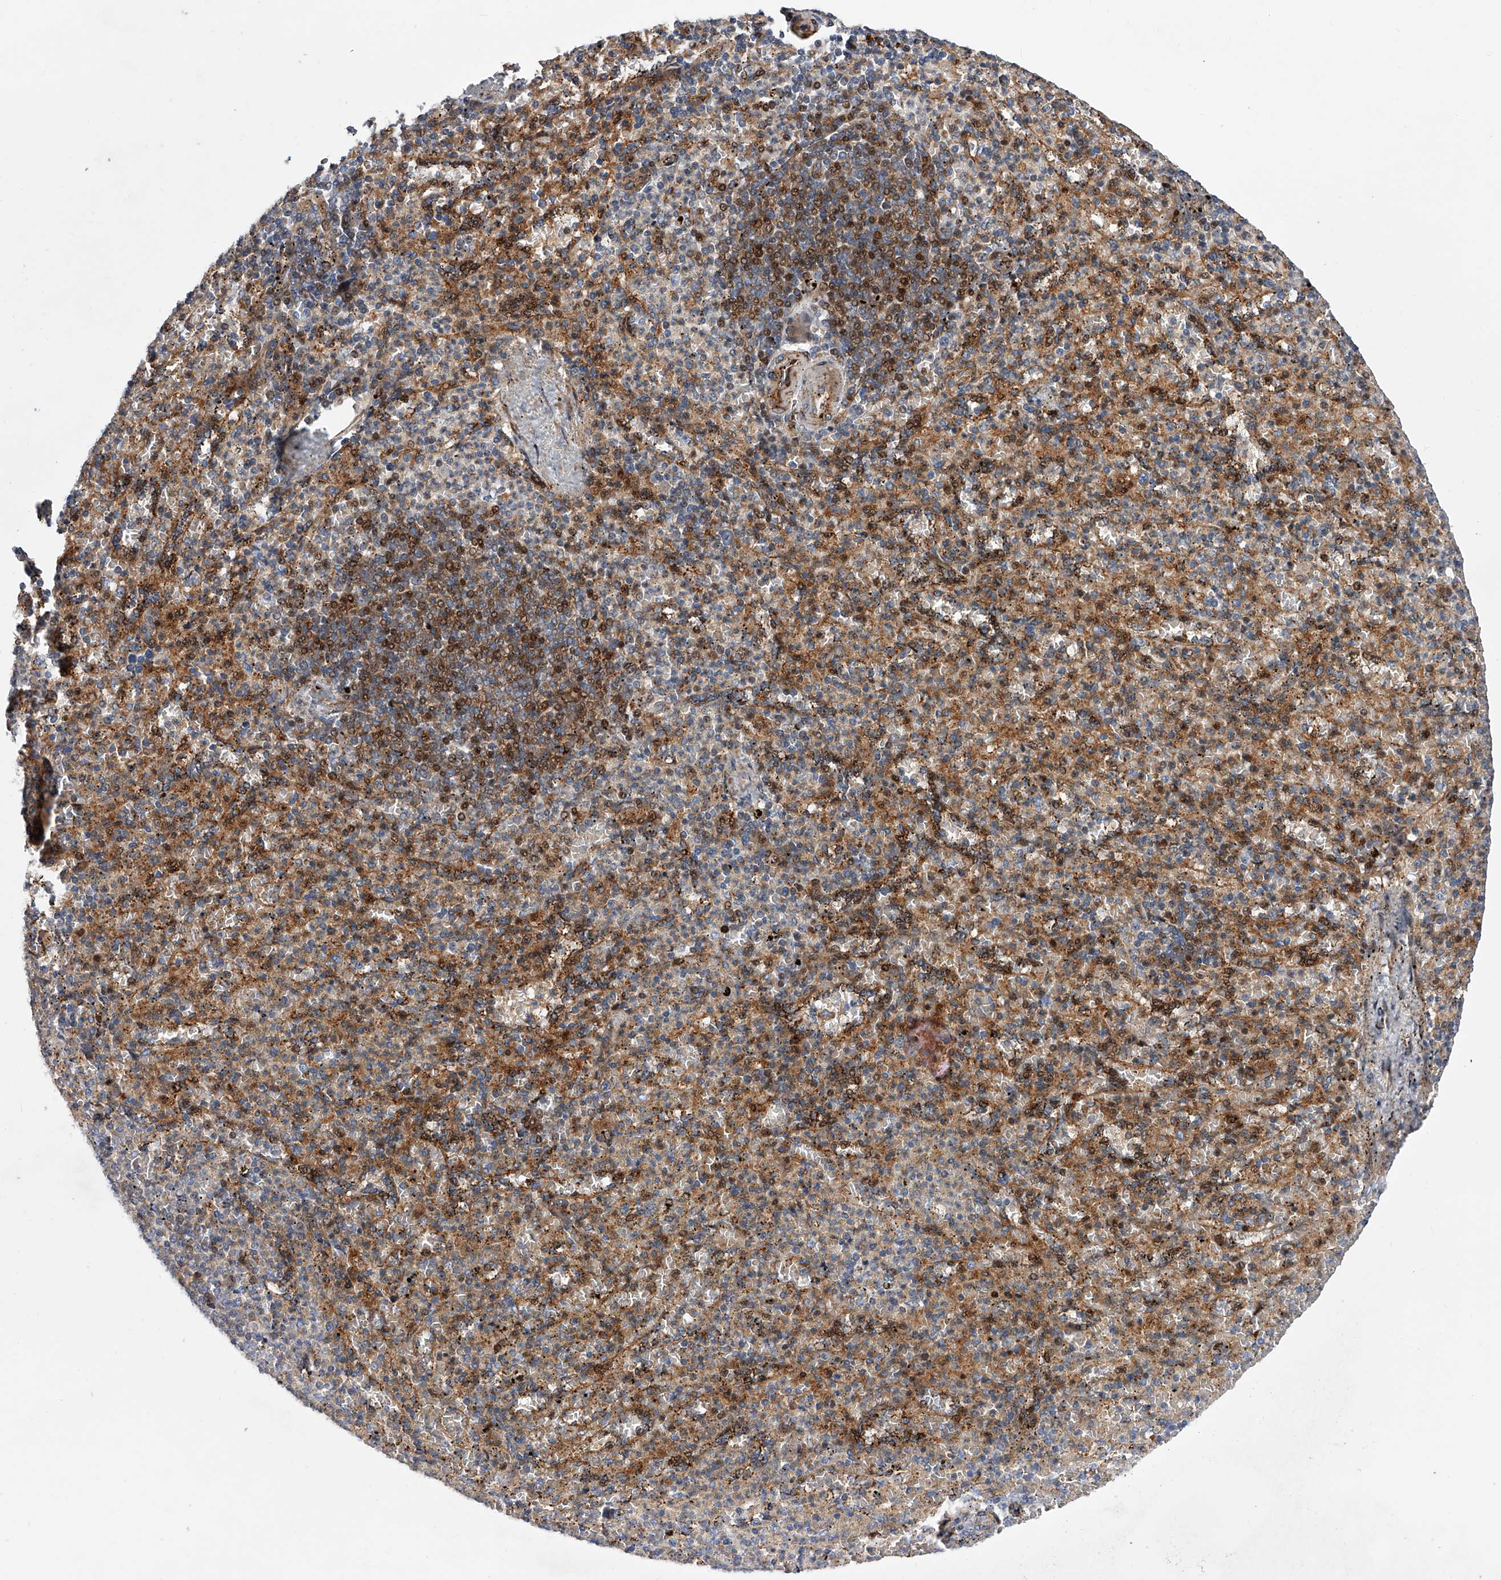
{"staining": {"intensity": "negative", "quantity": "none", "location": "none"}, "tissue": "spleen", "cell_type": "Cells in red pulp", "image_type": "normal", "snomed": [{"axis": "morphology", "description": "Normal tissue, NOS"}, {"axis": "topography", "description": "Spleen"}], "caption": "Cells in red pulp show no significant protein staining in benign spleen. (DAB (3,3'-diaminobenzidine) immunohistochemistry (IHC) visualized using brightfield microscopy, high magnification).", "gene": "PDSS2", "patient": {"sex": "female", "age": 74}}